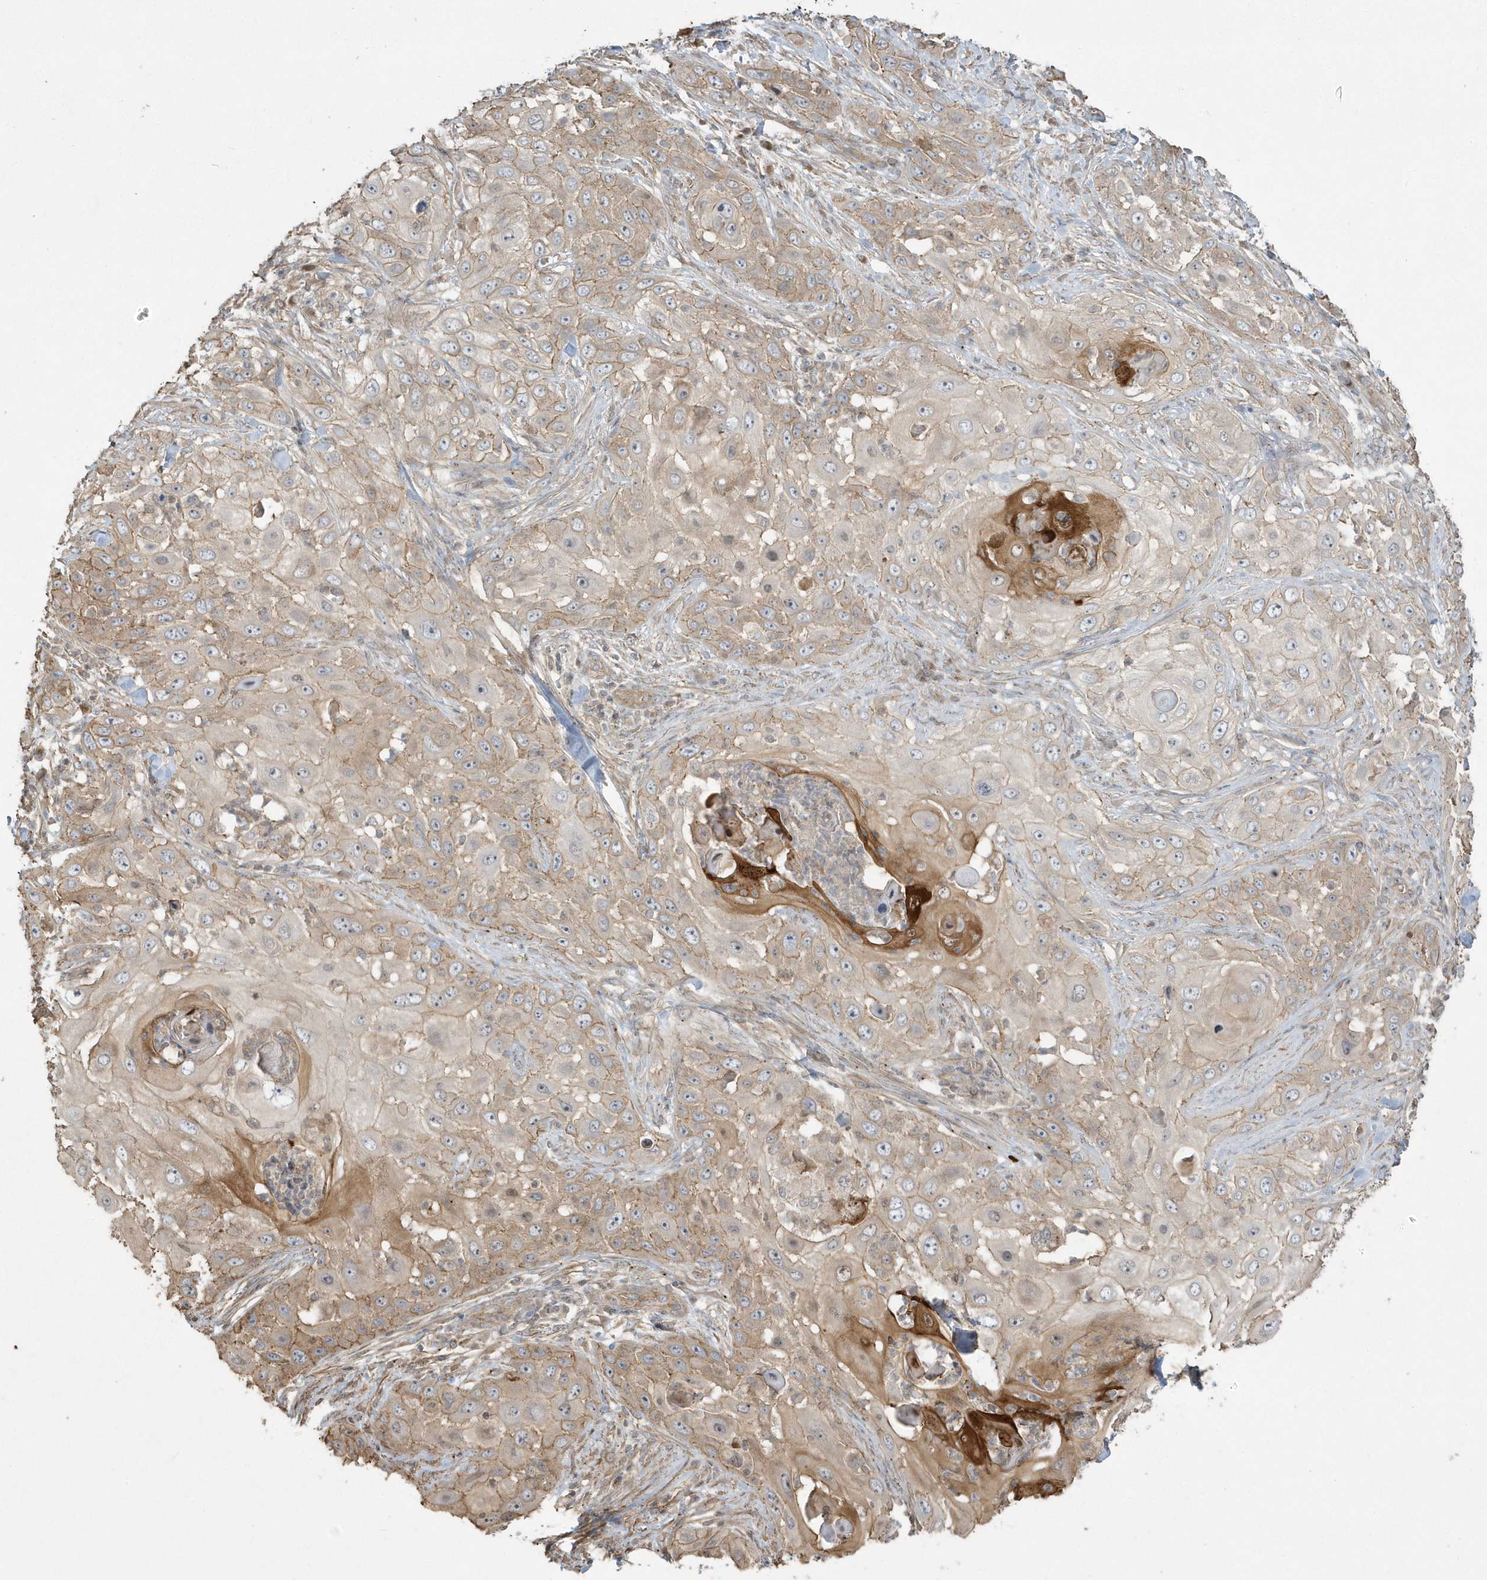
{"staining": {"intensity": "weak", "quantity": ">75%", "location": "cytoplasmic/membranous"}, "tissue": "skin cancer", "cell_type": "Tumor cells", "image_type": "cancer", "snomed": [{"axis": "morphology", "description": "Squamous cell carcinoma, NOS"}, {"axis": "topography", "description": "Skin"}], "caption": "Skin cancer was stained to show a protein in brown. There is low levels of weak cytoplasmic/membranous staining in approximately >75% of tumor cells. (Brightfield microscopy of DAB IHC at high magnification).", "gene": "ARMC8", "patient": {"sex": "female", "age": 44}}